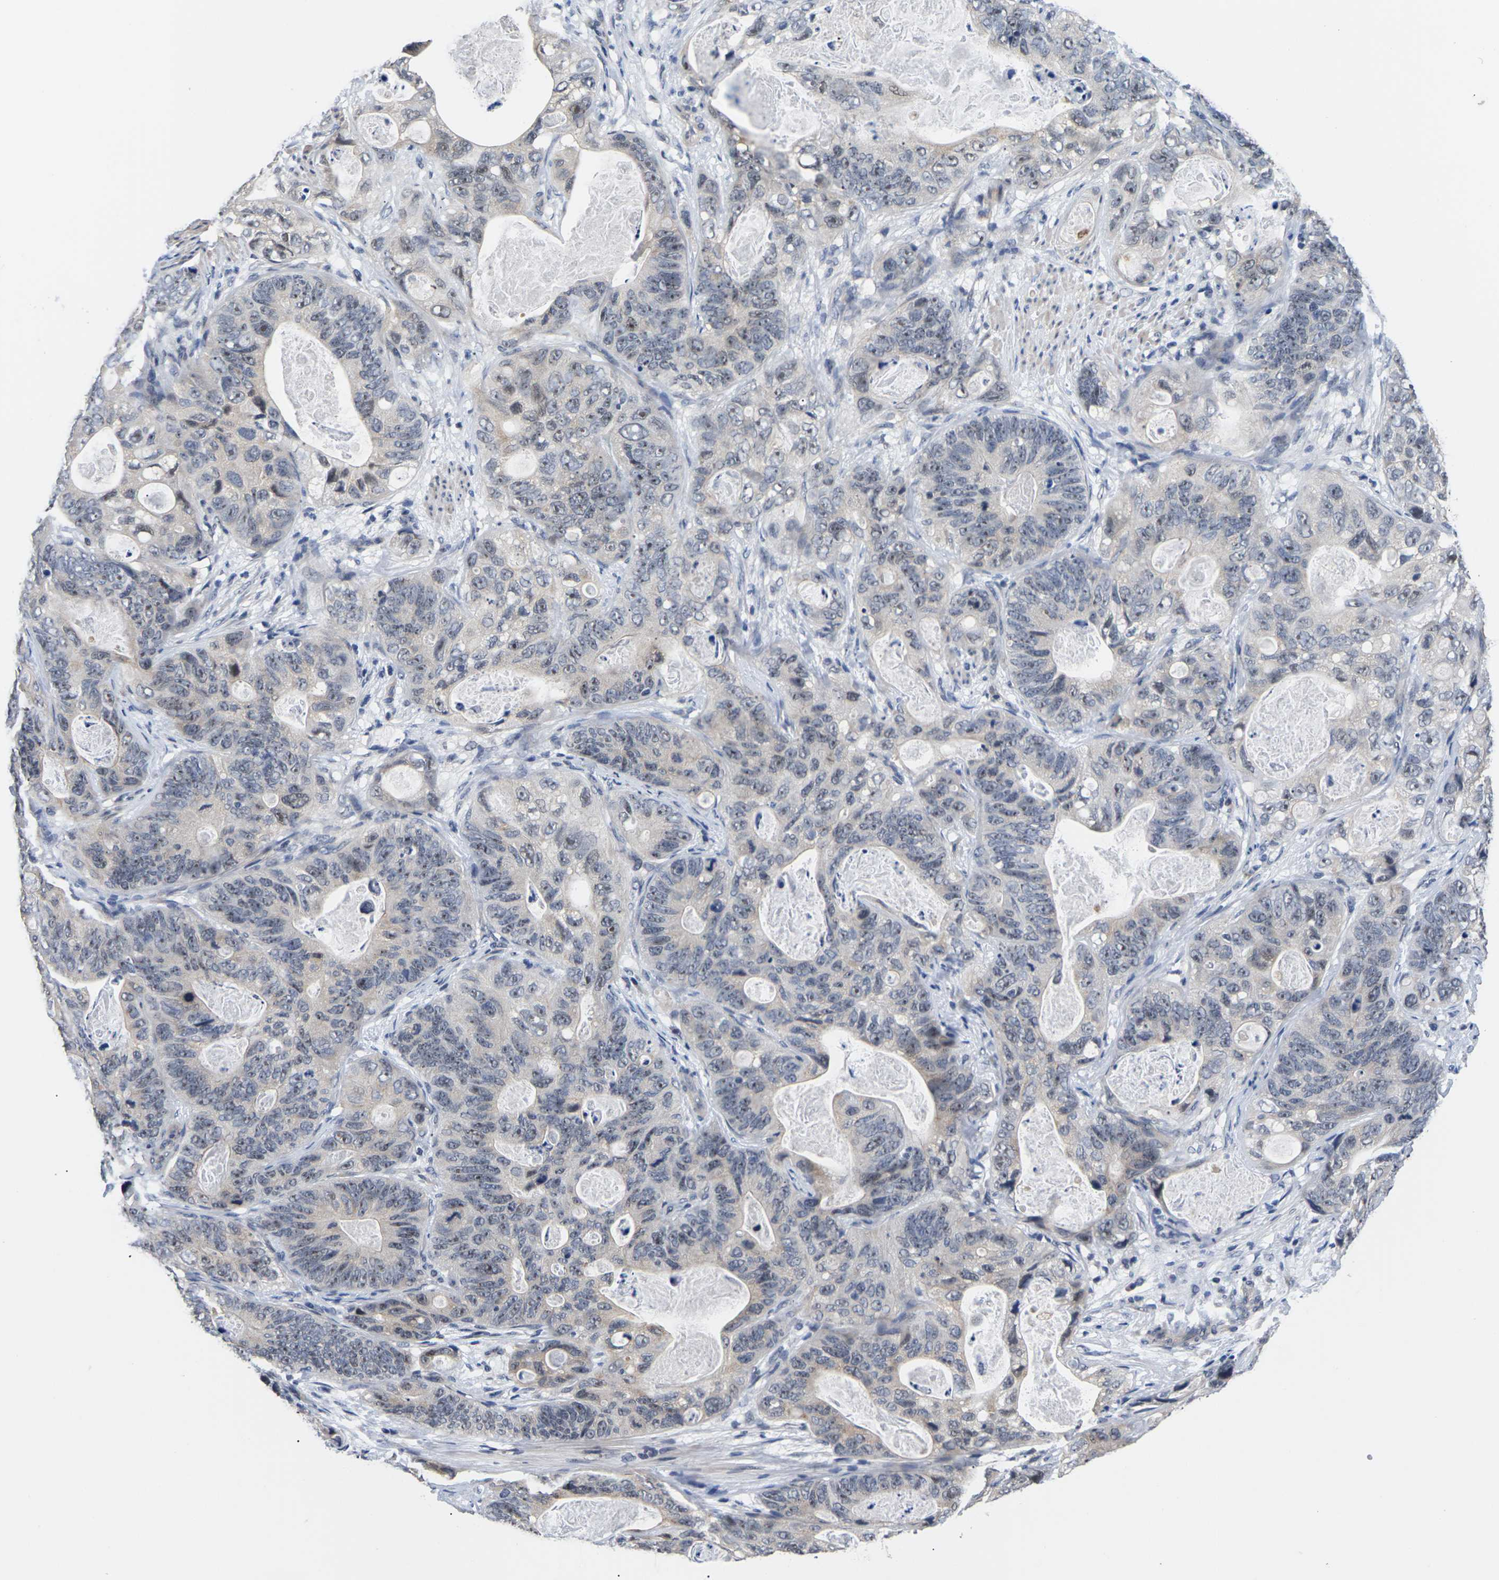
{"staining": {"intensity": "weak", "quantity": "25%-75%", "location": "cytoplasmic/membranous,nuclear"}, "tissue": "stomach cancer", "cell_type": "Tumor cells", "image_type": "cancer", "snomed": [{"axis": "morphology", "description": "Adenocarcinoma, NOS"}, {"axis": "topography", "description": "Stomach"}], "caption": "About 25%-75% of tumor cells in human stomach adenocarcinoma reveal weak cytoplasmic/membranous and nuclear protein positivity as visualized by brown immunohistochemical staining.", "gene": "ST6GAL2", "patient": {"sex": "female", "age": 89}}